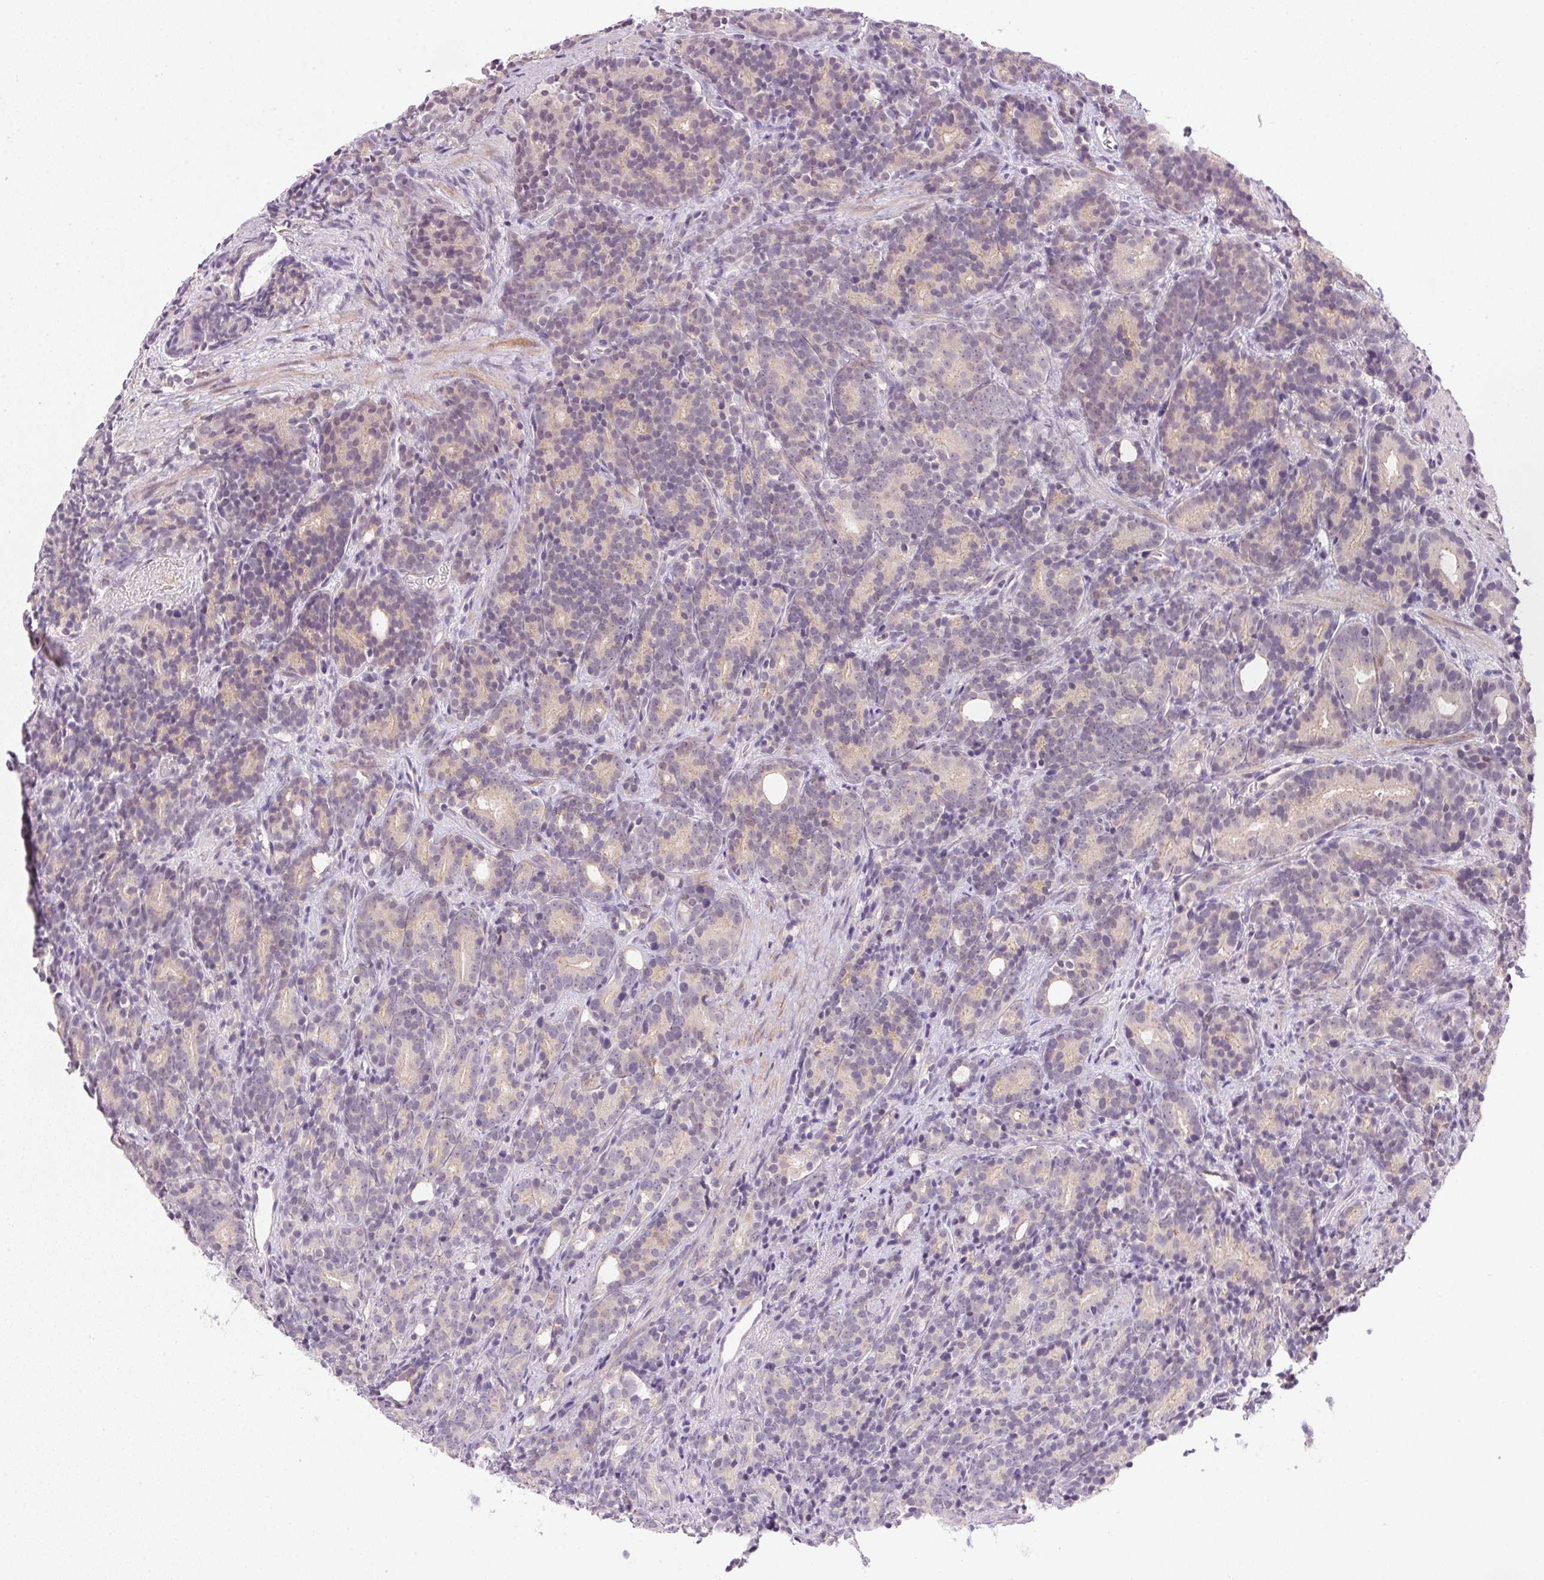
{"staining": {"intensity": "weak", "quantity": "<25%", "location": "nuclear"}, "tissue": "prostate cancer", "cell_type": "Tumor cells", "image_type": "cancer", "snomed": [{"axis": "morphology", "description": "Adenocarcinoma, High grade"}, {"axis": "topography", "description": "Prostate"}], "caption": "Immunohistochemical staining of human adenocarcinoma (high-grade) (prostate) displays no significant expression in tumor cells.", "gene": "CFAP92", "patient": {"sex": "male", "age": 84}}